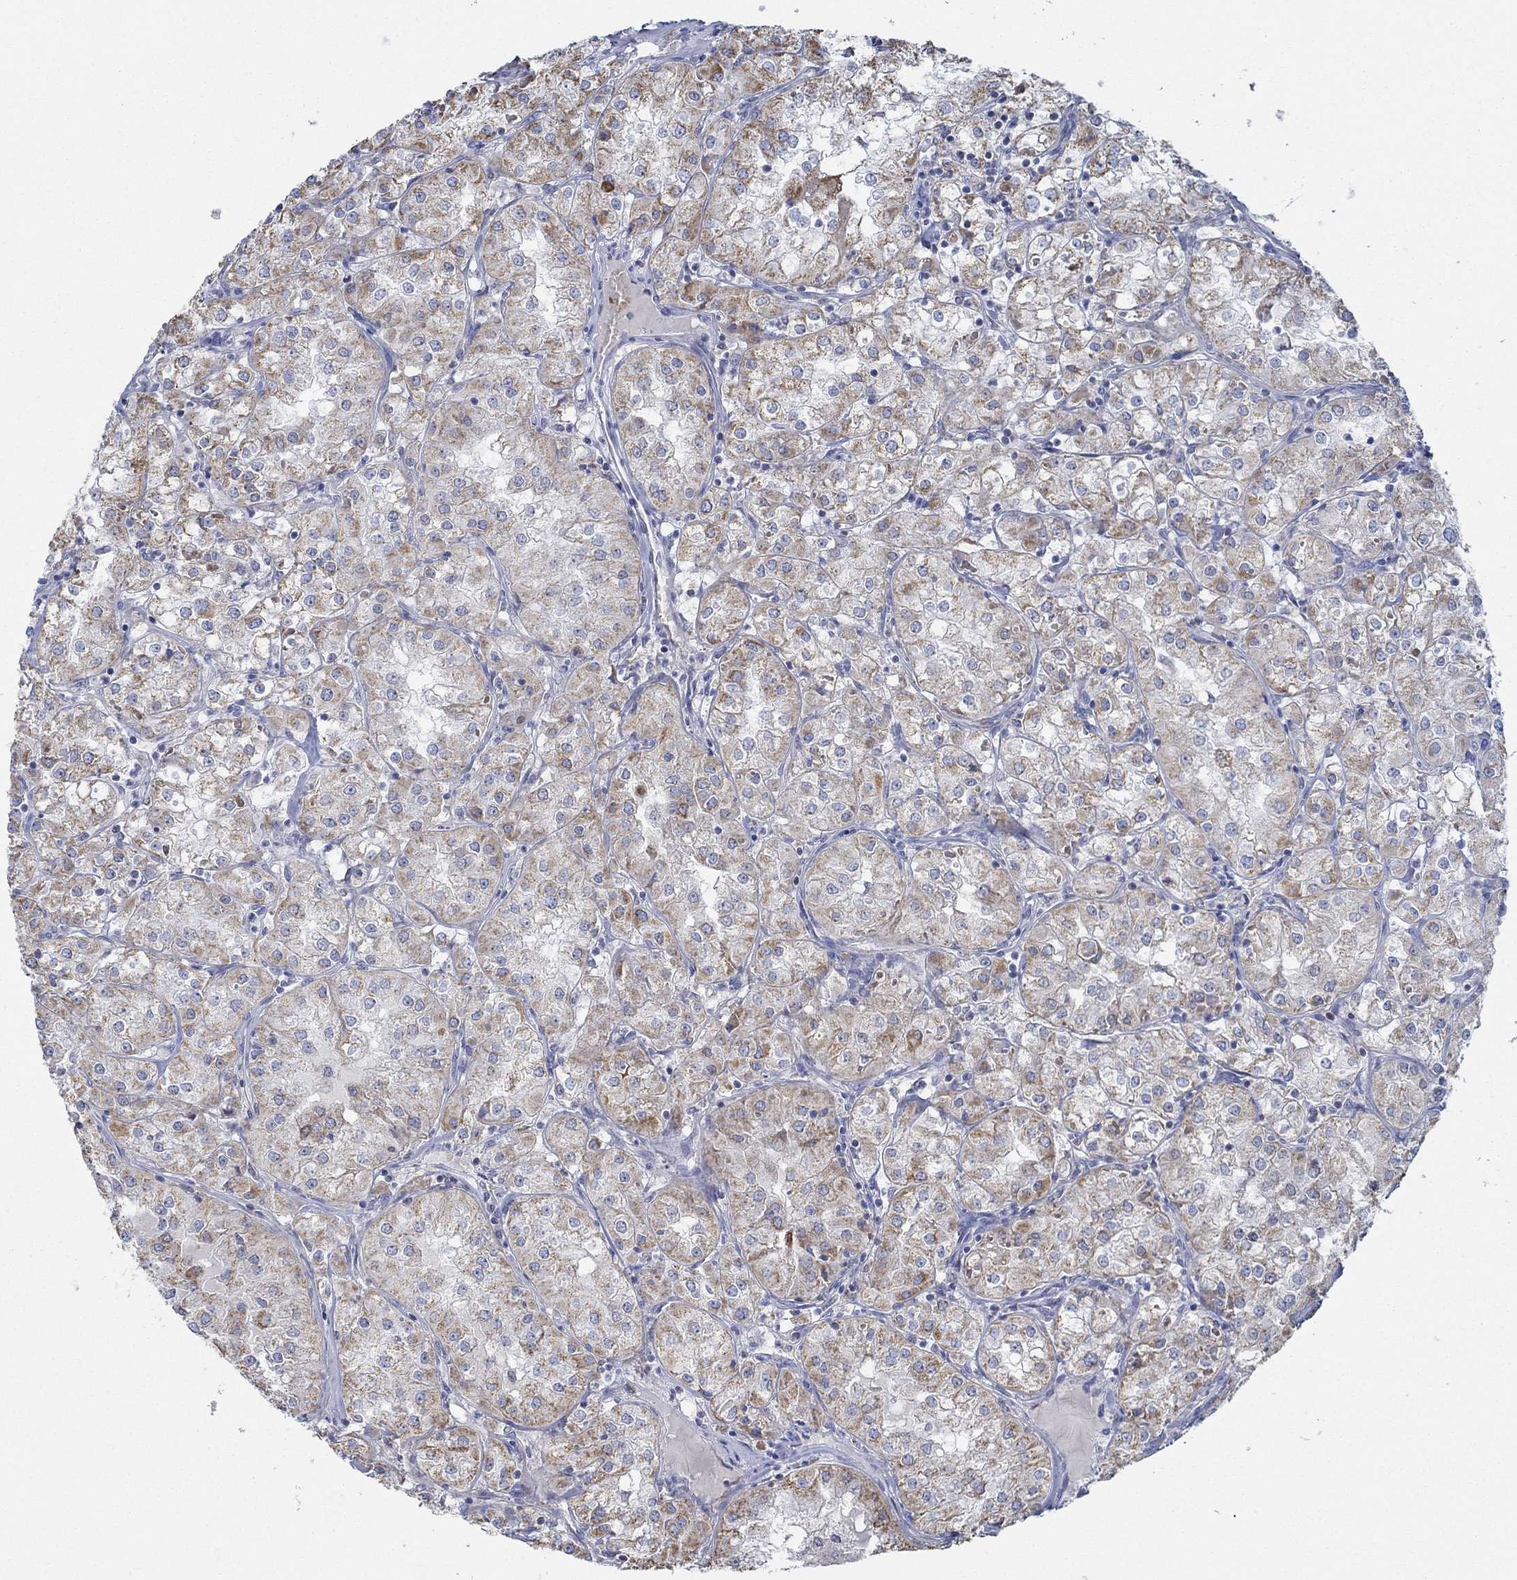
{"staining": {"intensity": "moderate", "quantity": ">75%", "location": "cytoplasmic/membranous"}, "tissue": "renal cancer", "cell_type": "Tumor cells", "image_type": "cancer", "snomed": [{"axis": "morphology", "description": "Adenocarcinoma, NOS"}, {"axis": "topography", "description": "Kidney"}], "caption": "Renal cancer (adenocarcinoma) stained with a protein marker displays moderate staining in tumor cells.", "gene": "GLOD5", "patient": {"sex": "male", "age": 77}}